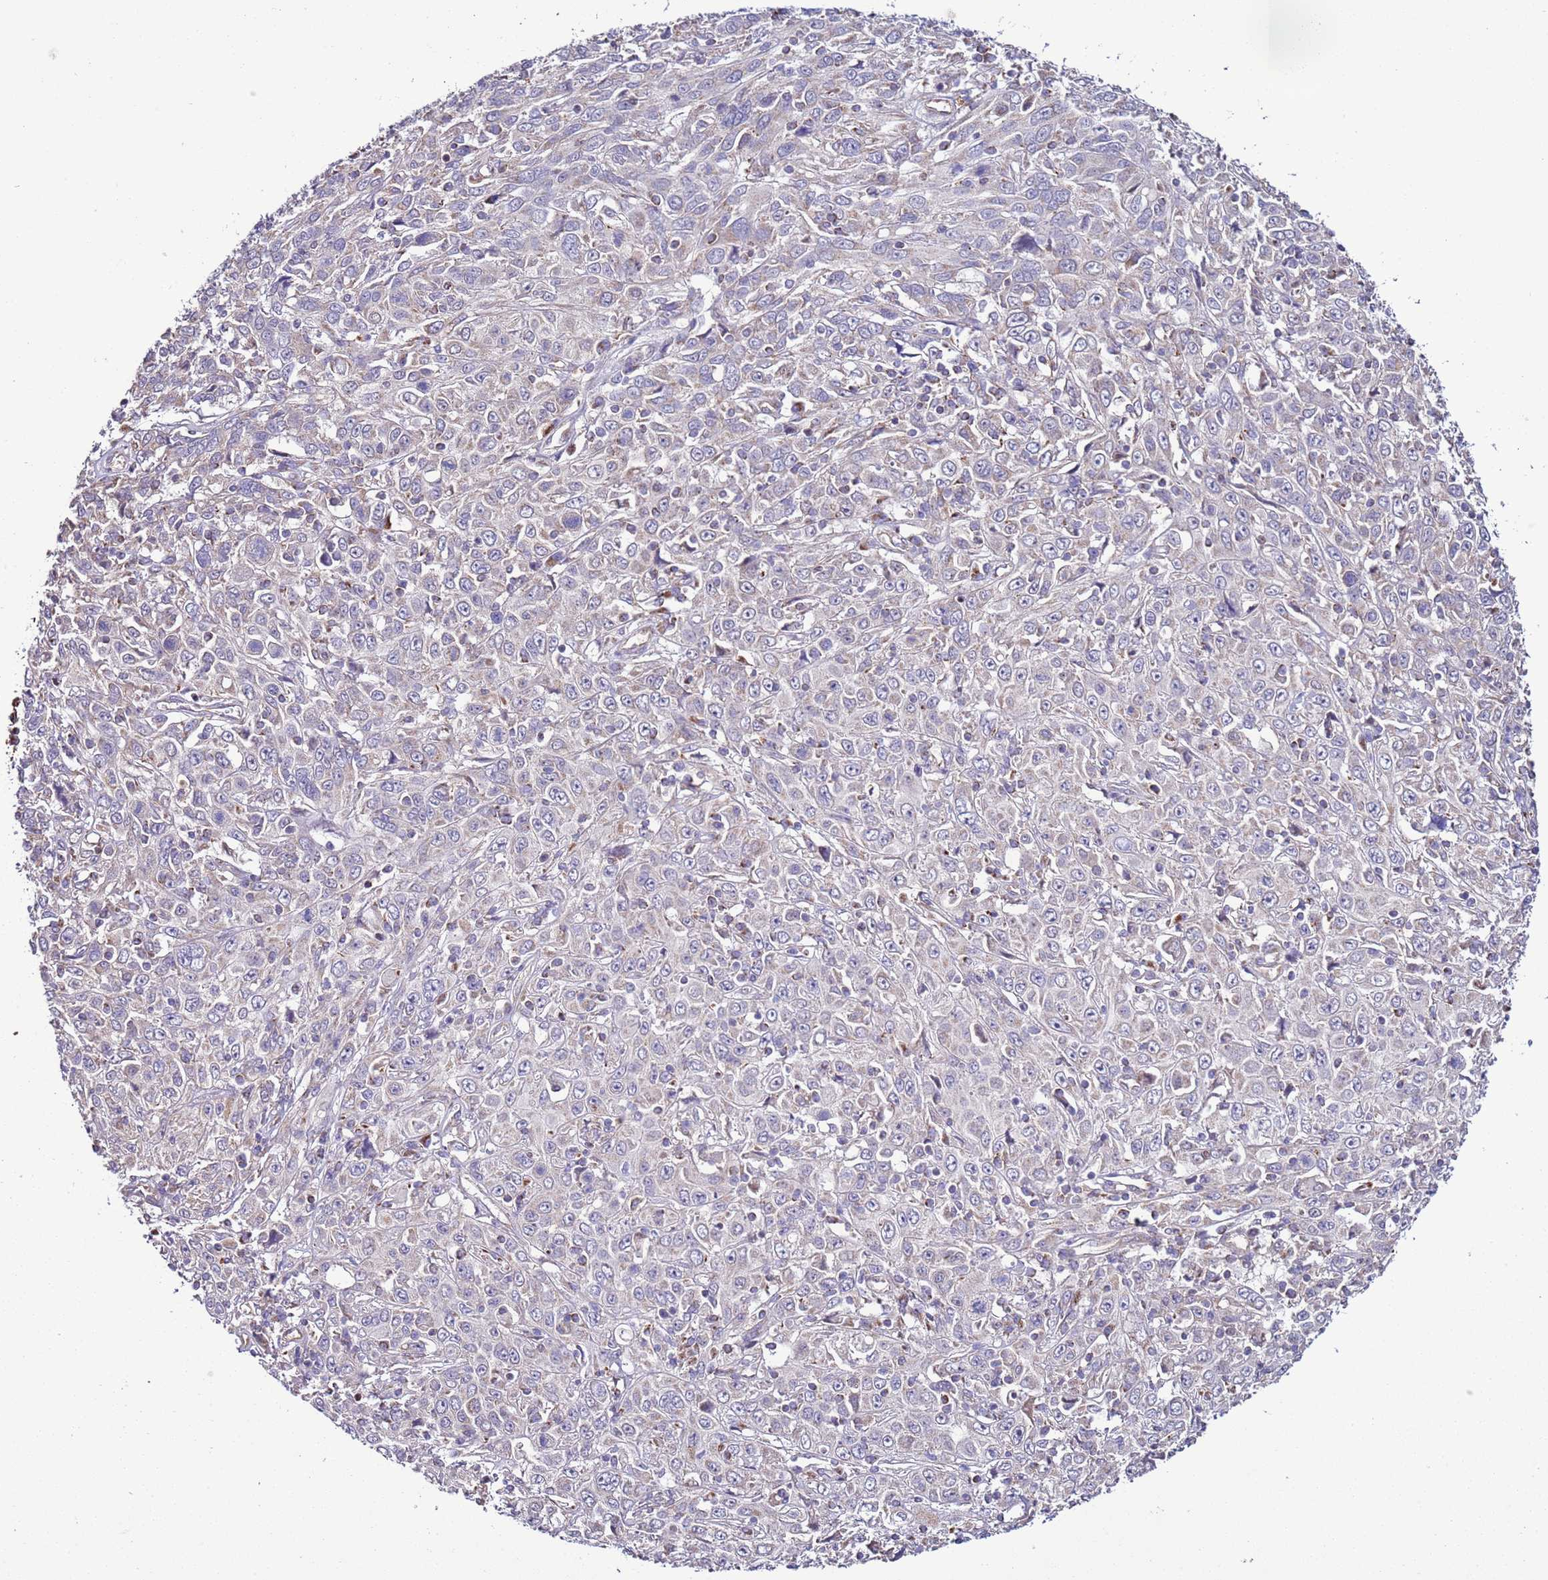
{"staining": {"intensity": "negative", "quantity": "none", "location": "none"}, "tissue": "cervical cancer", "cell_type": "Tumor cells", "image_type": "cancer", "snomed": [{"axis": "morphology", "description": "Squamous cell carcinoma, NOS"}, {"axis": "topography", "description": "Cervix"}], "caption": "The image displays no significant expression in tumor cells of cervical squamous cell carcinoma. Brightfield microscopy of IHC stained with DAB (3,3'-diaminobenzidine) (brown) and hematoxylin (blue), captured at high magnification.", "gene": "AHI1", "patient": {"sex": "female", "age": 46}}